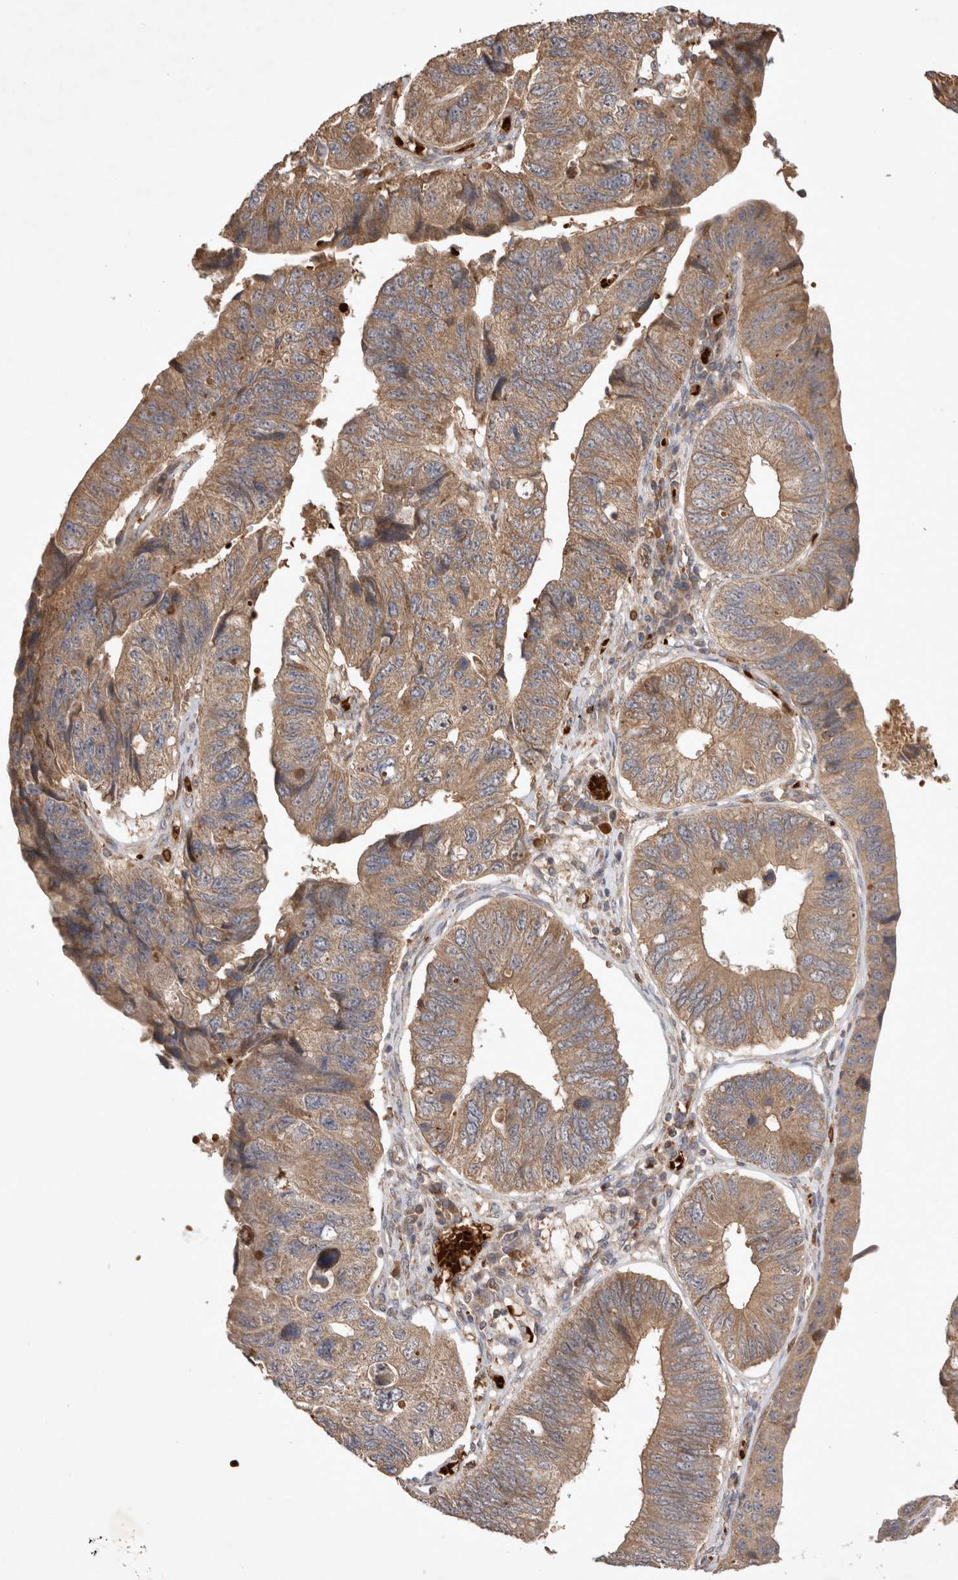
{"staining": {"intensity": "moderate", "quantity": ">75%", "location": "cytoplasmic/membranous"}, "tissue": "stomach cancer", "cell_type": "Tumor cells", "image_type": "cancer", "snomed": [{"axis": "morphology", "description": "Adenocarcinoma, NOS"}, {"axis": "topography", "description": "Stomach"}], "caption": "Human stomach adenocarcinoma stained with a brown dye exhibits moderate cytoplasmic/membranous positive expression in about >75% of tumor cells.", "gene": "FAM221A", "patient": {"sex": "male", "age": 59}}